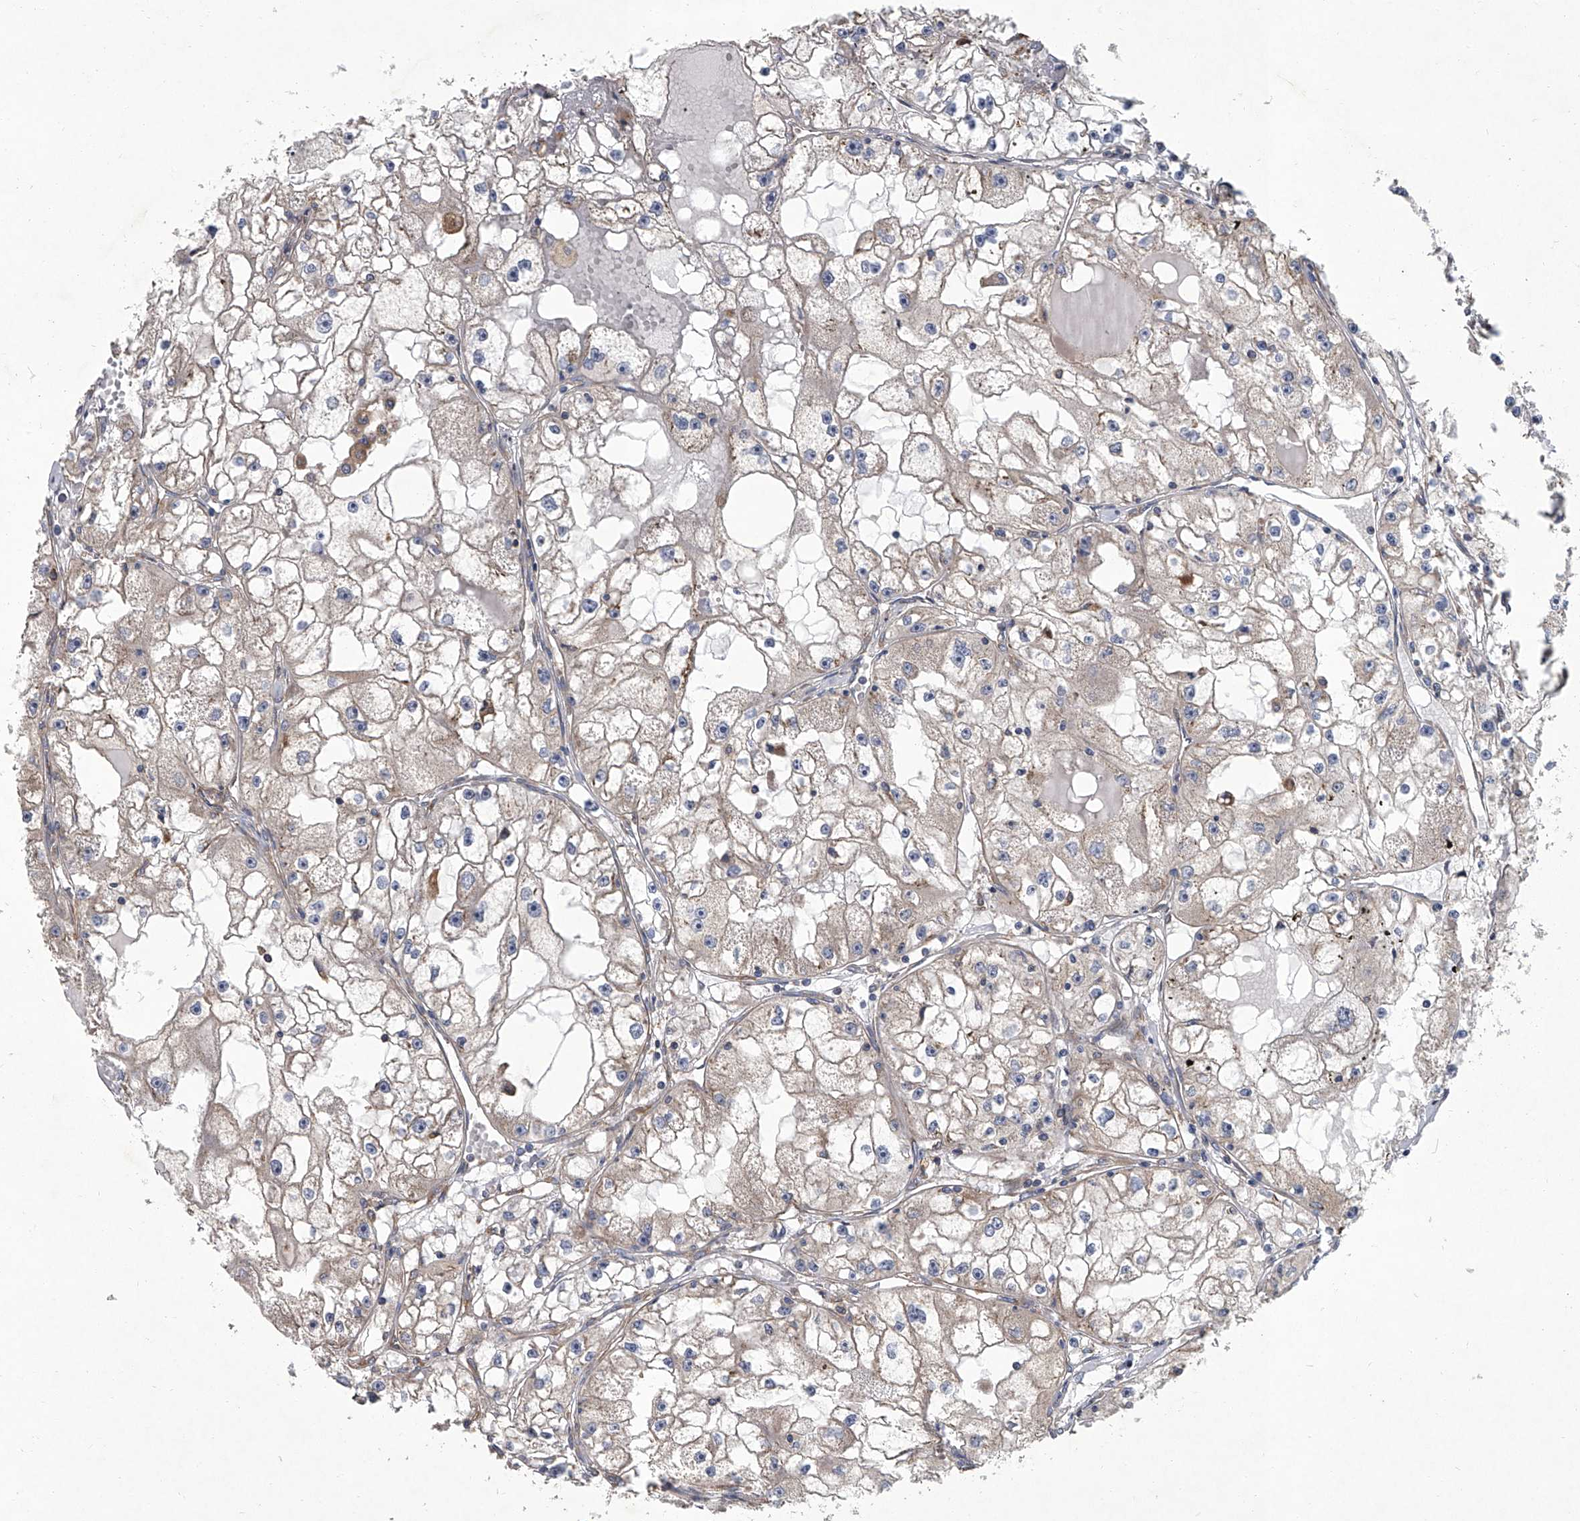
{"staining": {"intensity": "weak", "quantity": "25%-75%", "location": "cytoplasmic/membranous"}, "tissue": "renal cancer", "cell_type": "Tumor cells", "image_type": "cancer", "snomed": [{"axis": "morphology", "description": "Adenocarcinoma, NOS"}, {"axis": "topography", "description": "Kidney"}], "caption": "Human renal cancer (adenocarcinoma) stained with a brown dye reveals weak cytoplasmic/membranous positive expression in approximately 25%-75% of tumor cells.", "gene": "EIF2S2", "patient": {"sex": "male", "age": 56}}